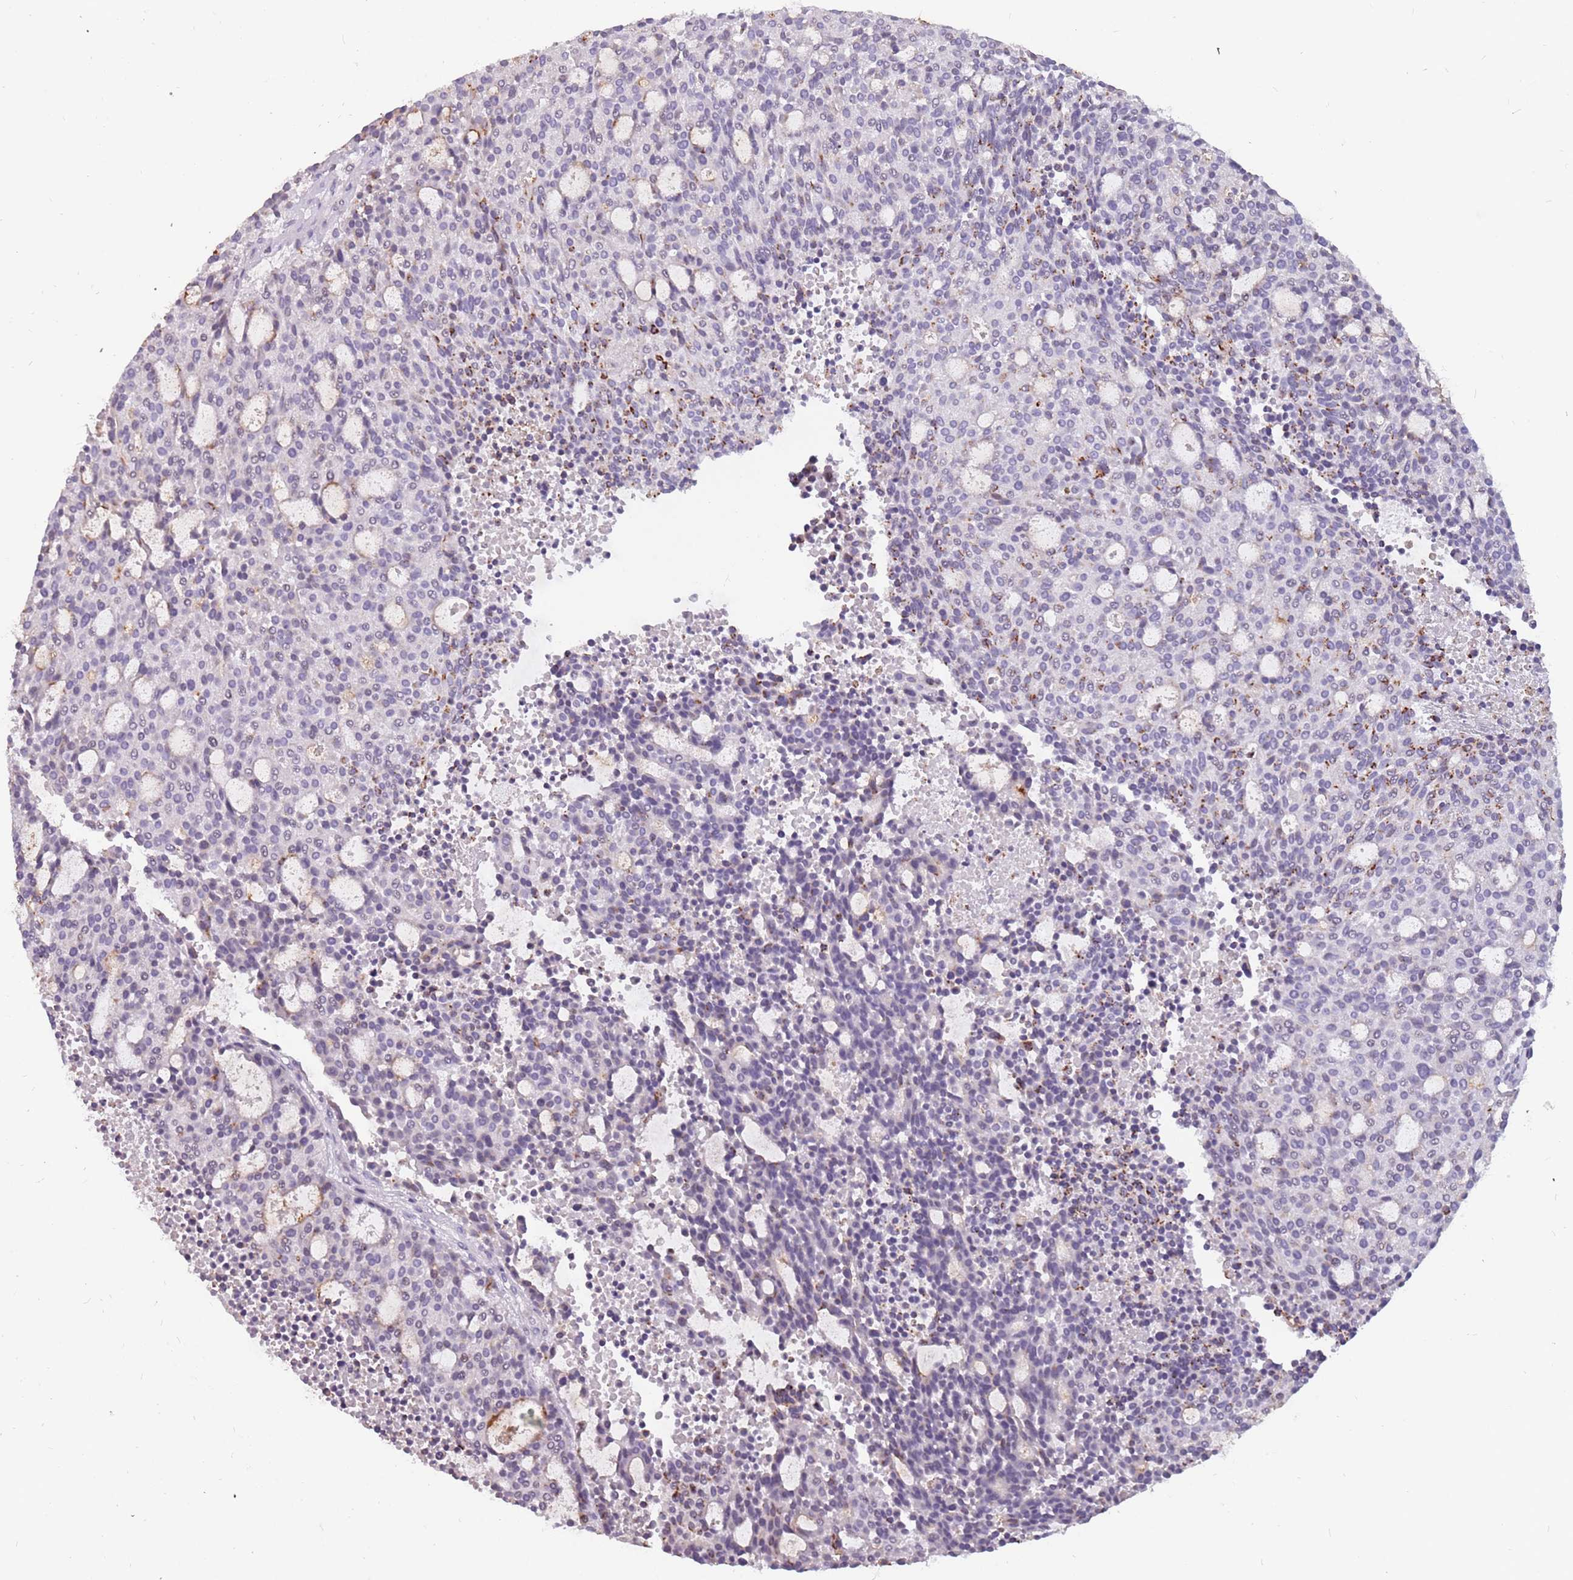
{"staining": {"intensity": "negative", "quantity": "none", "location": "none"}, "tissue": "carcinoid", "cell_type": "Tumor cells", "image_type": "cancer", "snomed": [{"axis": "morphology", "description": "Carcinoid, malignant, NOS"}, {"axis": "topography", "description": "Pancreas"}], "caption": "This micrograph is of carcinoid stained with immunohistochemistry (IHC) to label a protein in brown with the nuclei are counter-stained blue. There is no positivity in tumor cells.", "gene": "NEK6", "patient": {"sex": "female", "age": 54}}